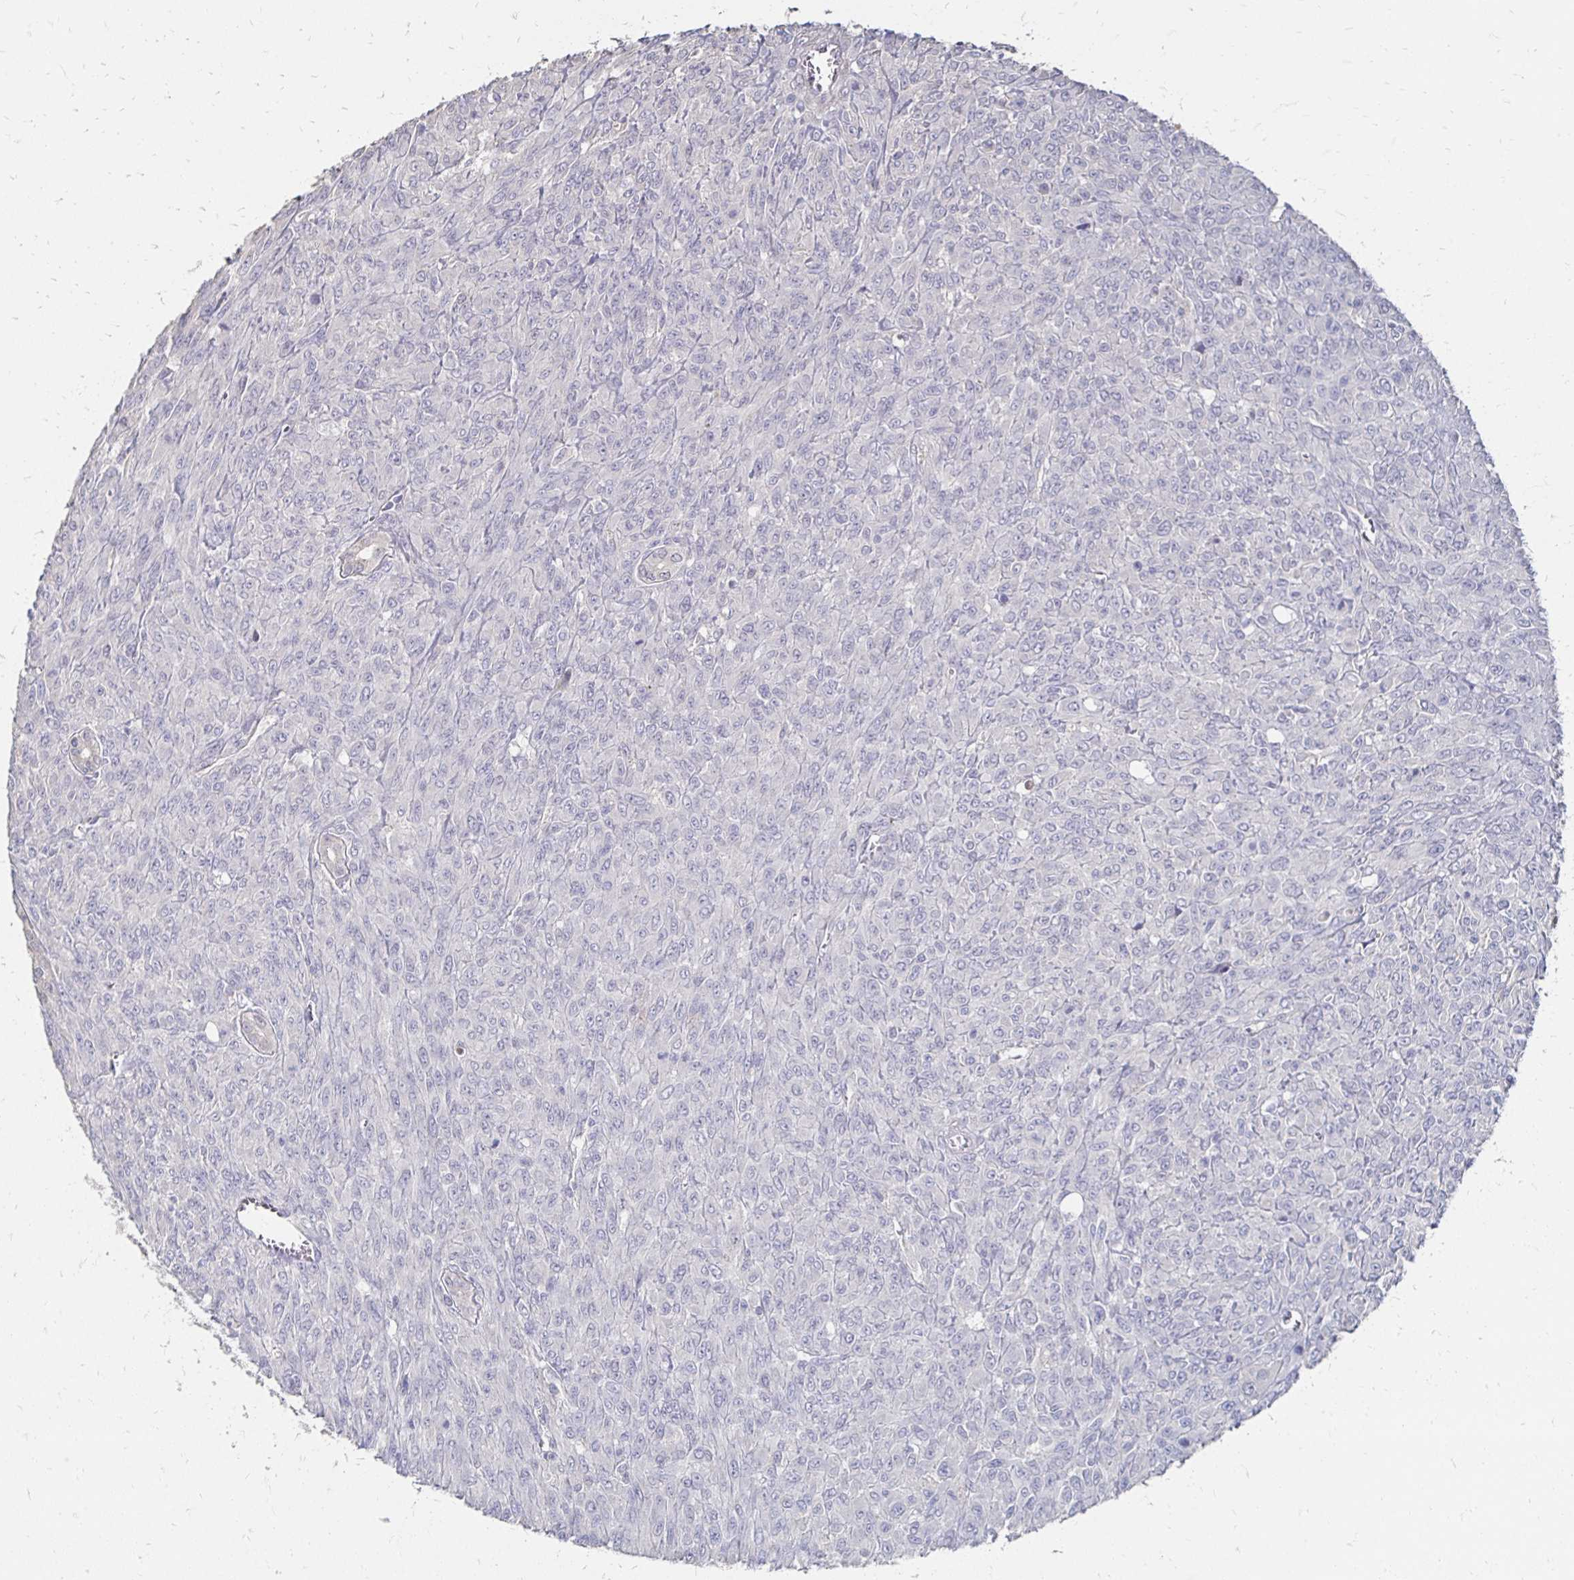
{"staining": {"intensity": "negative", "quantity": "none", "location": "none"}, "tissue": "renal cancer", "cell_type": "Tumor cells", "image_type": "cancer", "snomed": [{"axis": "morphology", "description": "Adenocarcinoma, NOS"}, {"axis": "topography", "description": "Kidney"}], "caption": "This is an IHC micrograph of human renal cancer. There is no staining in tumor cells.", "gene": "ZNF727", "patient": {"sex": "male", "age": 58}}